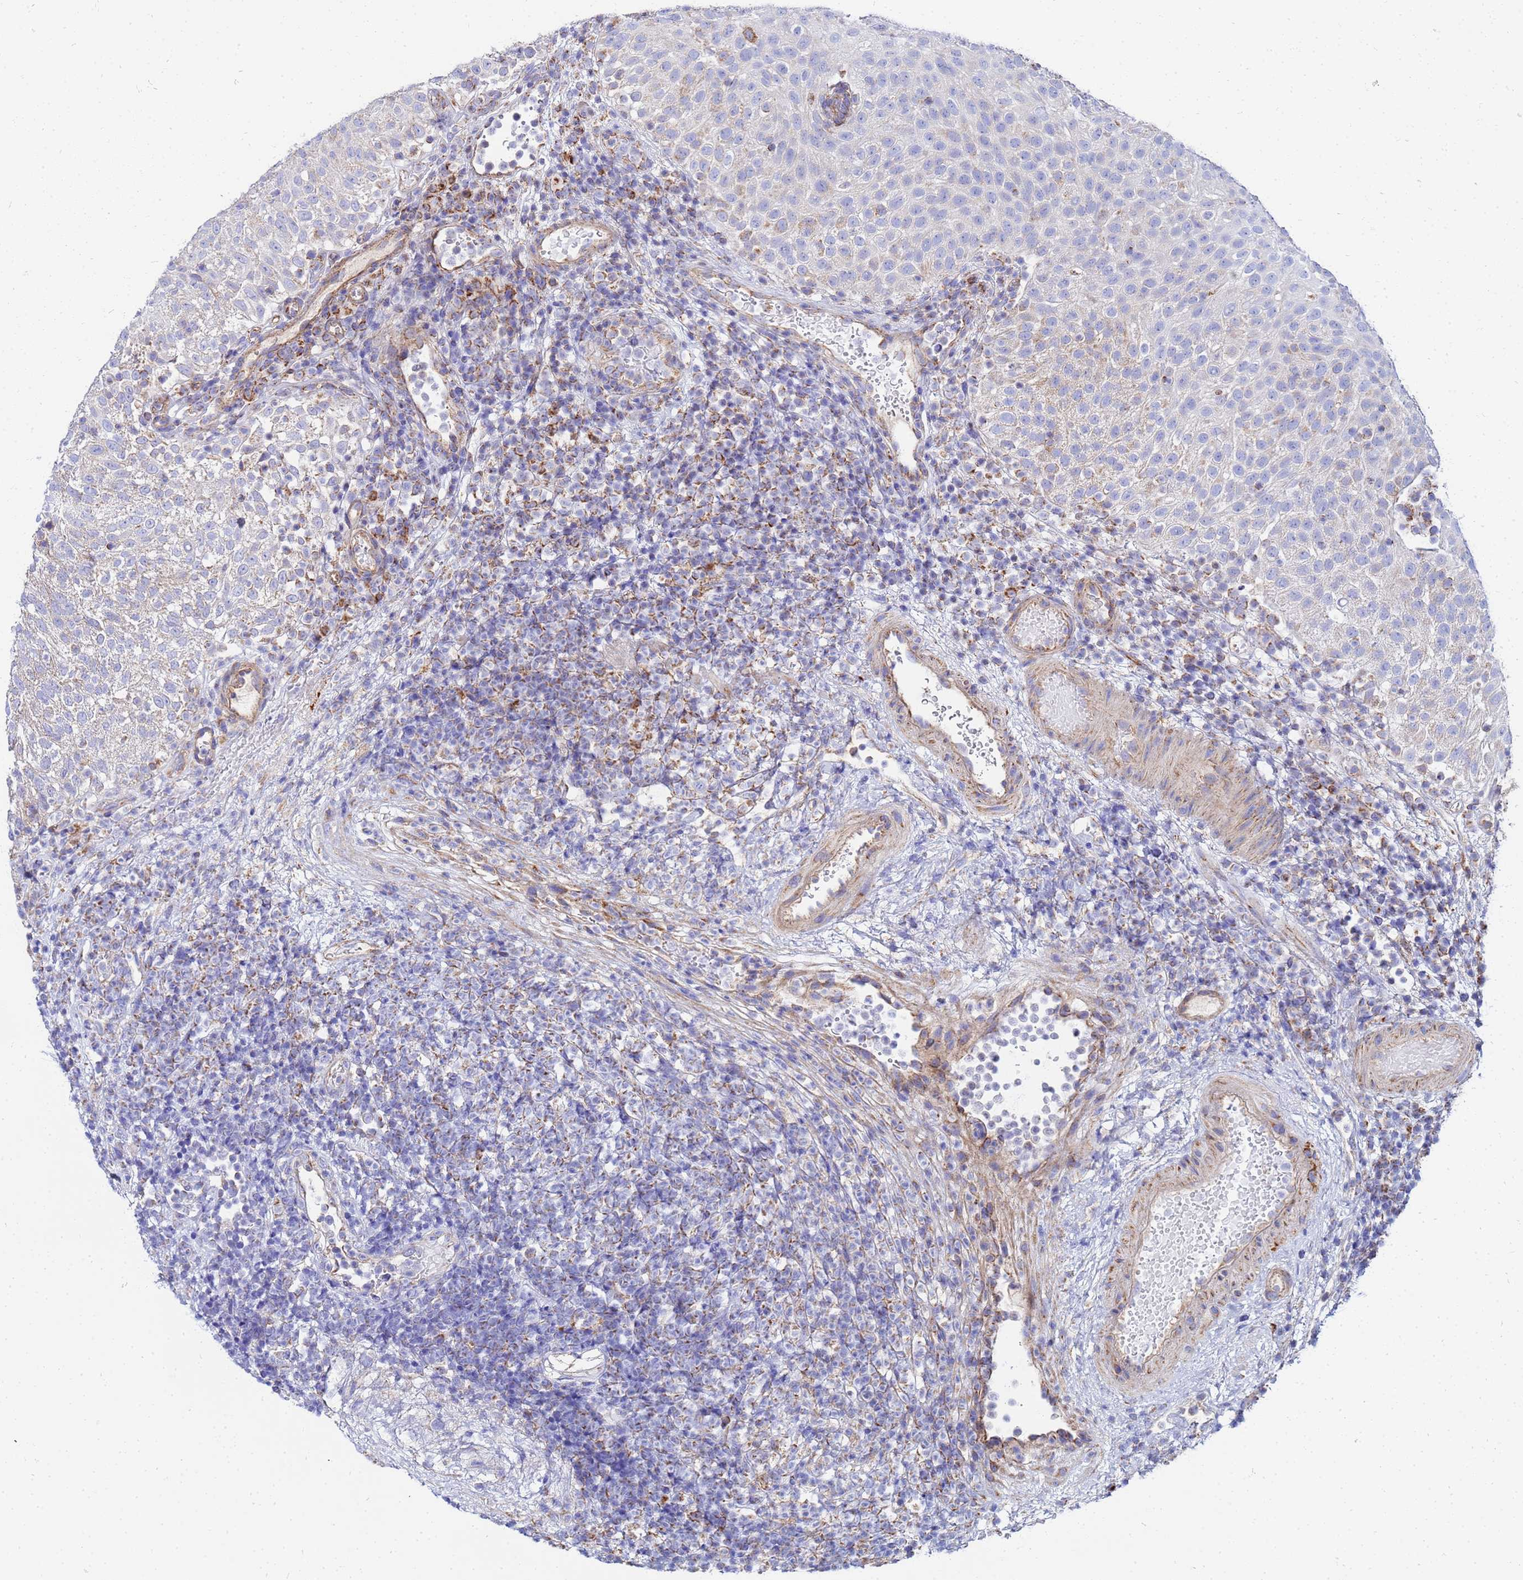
{"staining": {"intensity": "weak", "quantity": "<25%", "location": "cytoplasmic/membranous"}, "tissue": "urothelial cancer", "cell_type": "Tumor cells", "image_type": "cancer", "snomed": [{"axis": "morphology", "description": "Urothelial carcinoma, Low grade"}, {"axis": "topography", "description": "Urinary bladder"}], "caption": "Protein analysis of urothelial carcinoma (low-grade) demonstrates no significant staining in tumor cells.", "gene": "FAHD2A", "patient": {"sex": "male", "age": 78}}